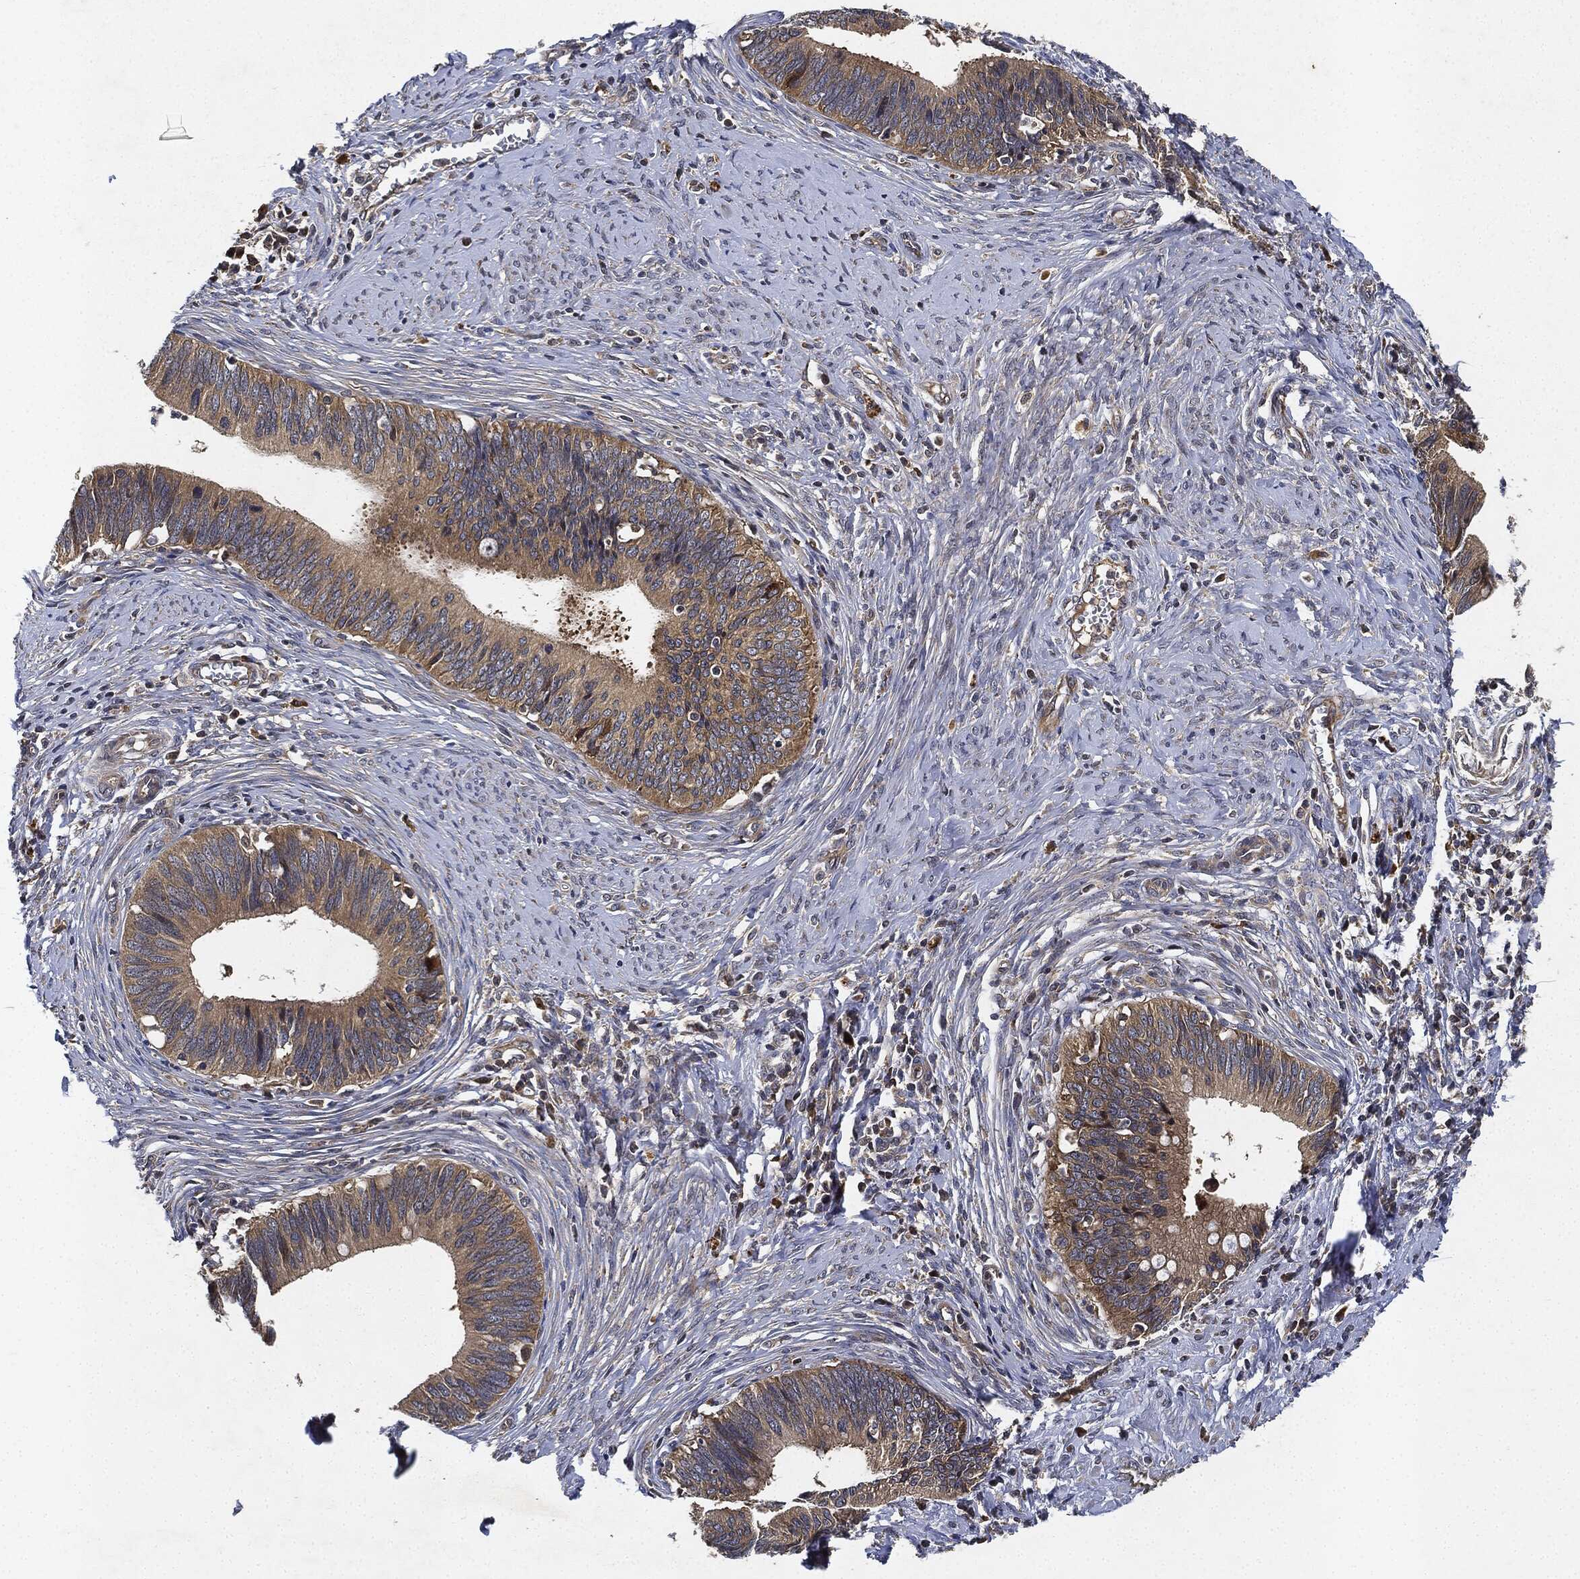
{"staining": {"intensity": "moderate", "quantity": ">75%", "location": "cytoplasmic/membranous"}, "tissue": "cervical cancer", "cell_type": "Tumor cells", "image_type": "cancer", "snomed": [{"axis": "morphology", "description": "Adenocarcinoma, NOS"}, {"axis": "topography", "description": "Cervix"}], "caption": "High-power microscopy captured an IHC histopathology image of adenocarcinoma (cervical), revealing moderate cytoplasmic/membranous expression in about >75% of tumor cells.", "gene": "MLST8", "patient": {"sex": "female", "age": 42}}